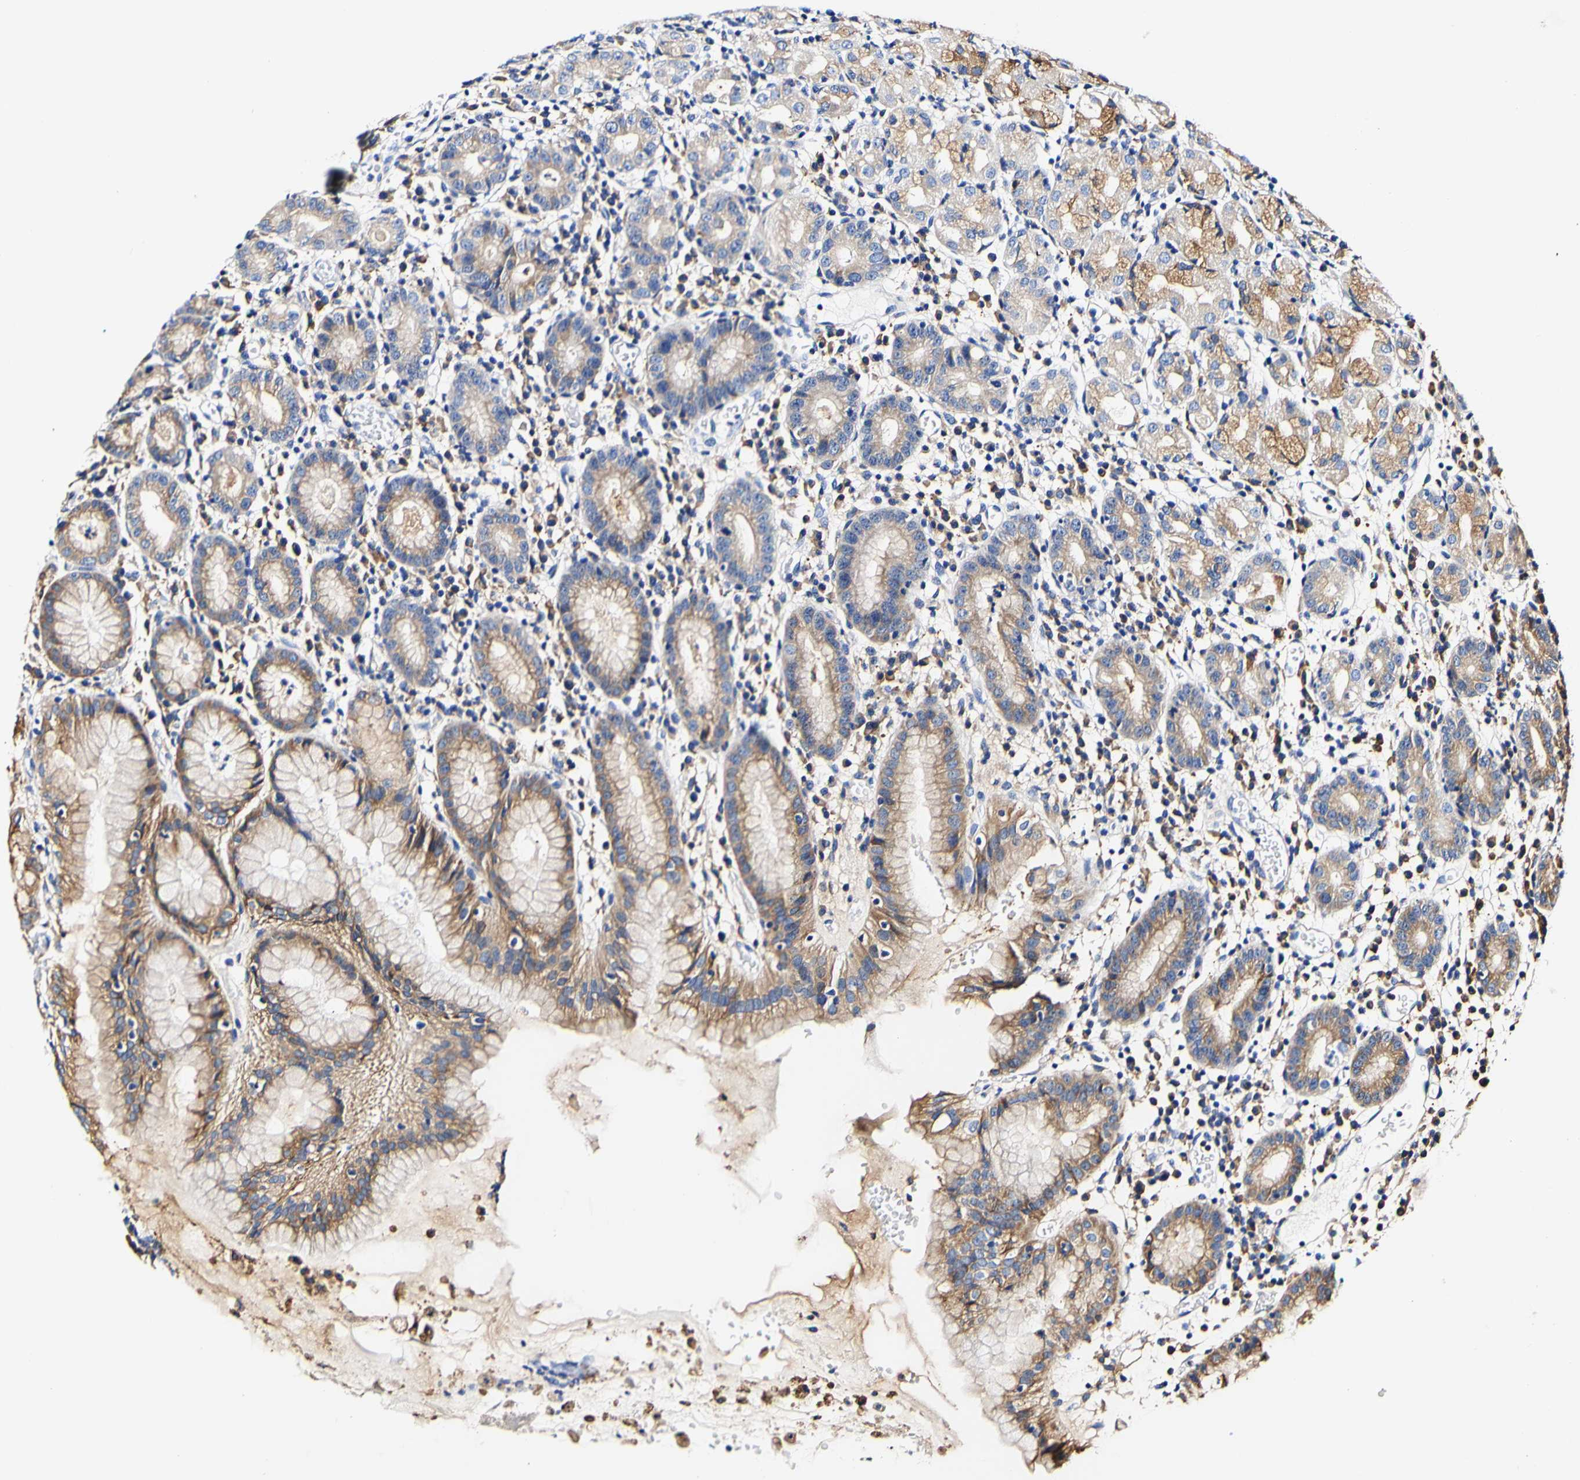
{"staining": {"intensity": "moderate", "quantity": ">75%", "location": "cytoplasmic/membranous"}, "tissue": "stomach", "cell_type": "Glandular cells", "image_type": "normal", "snomed": [{"axis": "morphology", "description": "Normal tissue, NOS"}, {"axis": "topography", "description": "Stomach"}, {"axis": "topography", "description": "Stomach, lower"}], "caption": "Stomach stained for a protein (brown) shows moderate cytoplasmic/membranous positive positivity in approximately >75% of glandular cells.", "gene": "P4HB", "patient": {"sex": "female", "age": 75}}